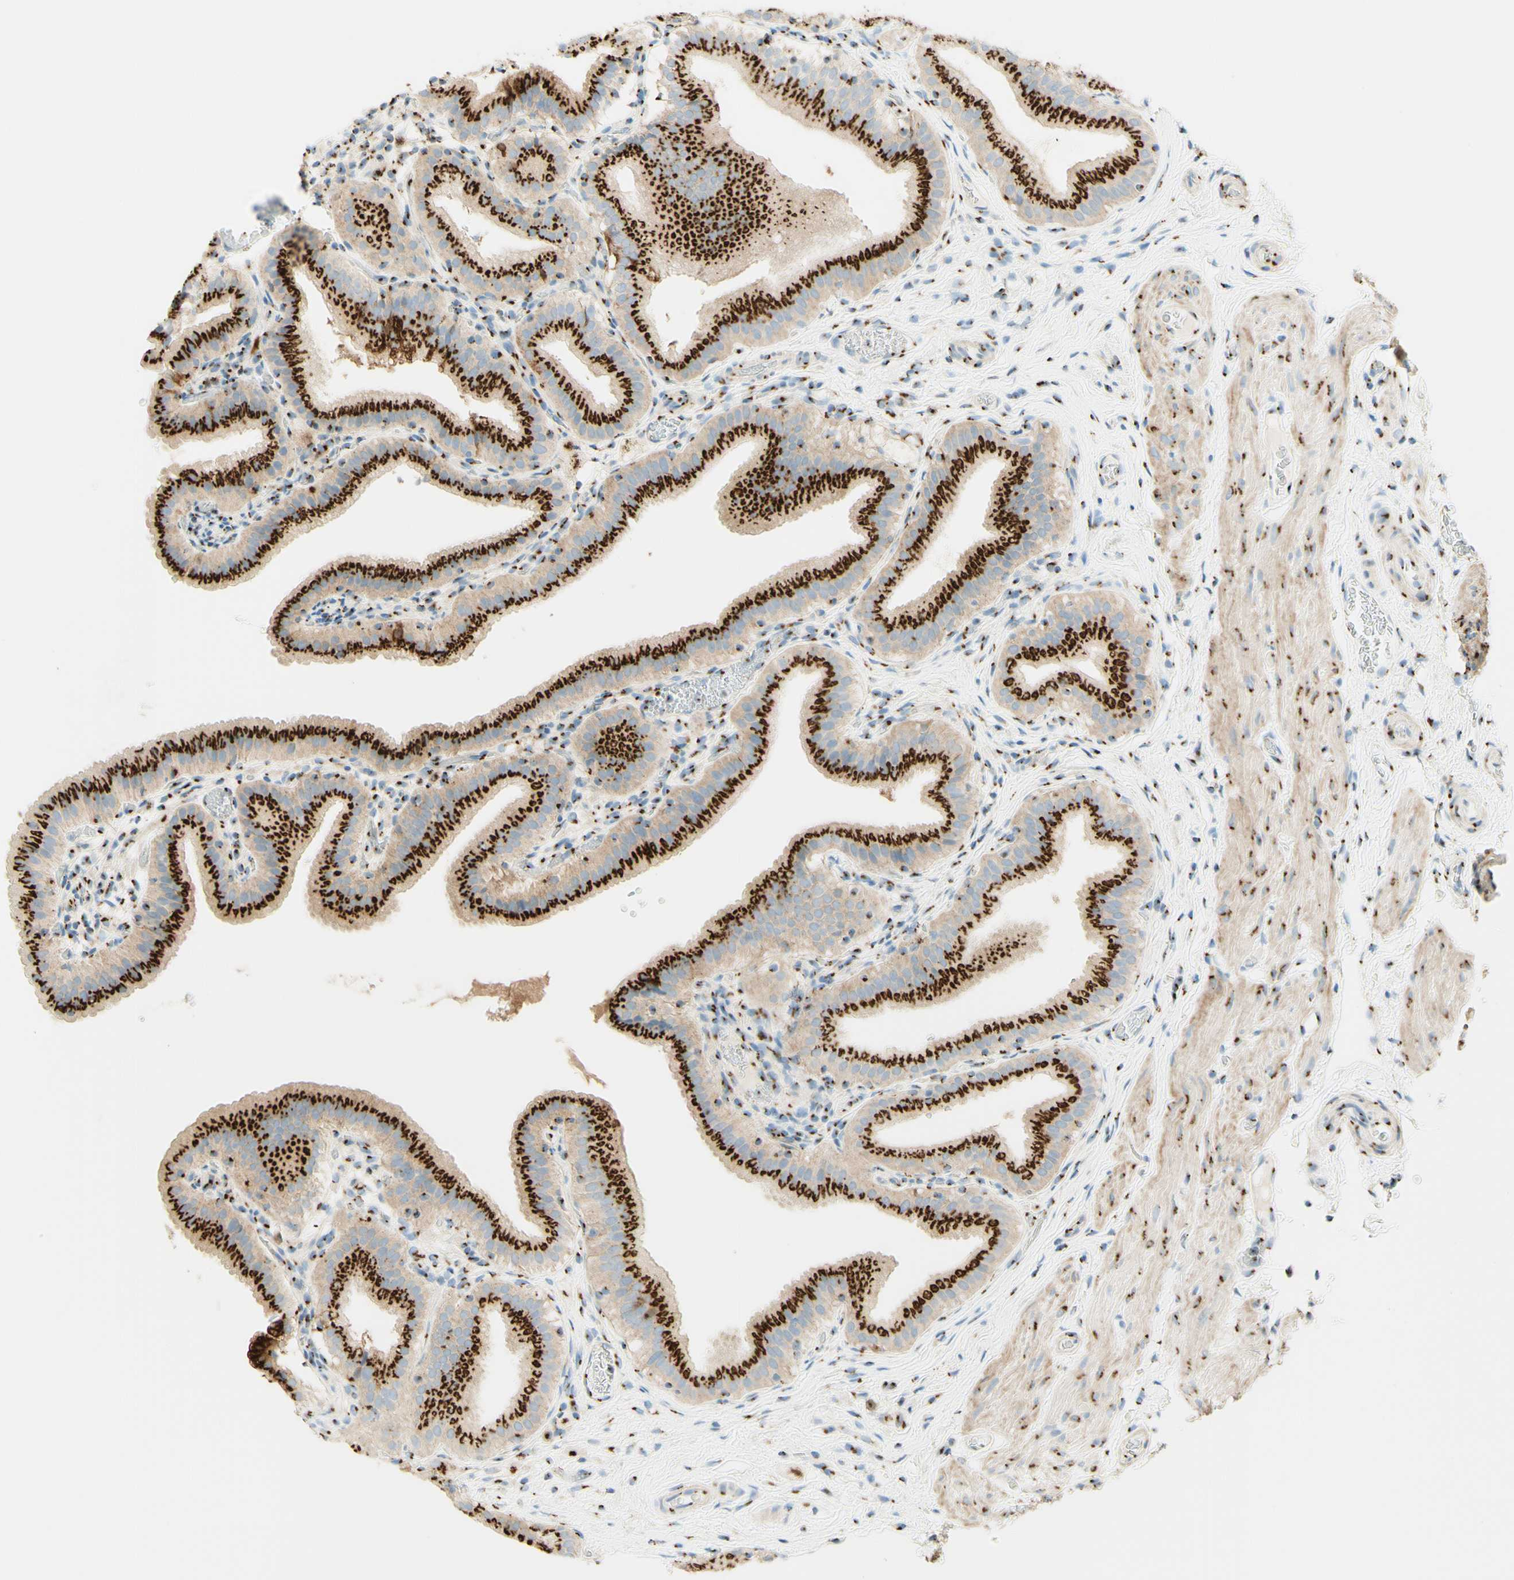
{"staining": {"intensity": "strong", "quantity": ">75%", "location": "cytoplasmic/membranous"}, "tissue": "gallbladder", "cell_type": "Glandular cells", "image_type": "normal", "snomed": [{"axis": "morphology", "description": "Normal tissue, NOS"}, {"axis": "topography", "description": "Gallbladder"}], "caption": "Unremarkable gallbladder shows strong cytoplasmic/membranous staining in approximately >75% of glandular cells (DAB (3,3'-diaminobenzidine) IHC with brightfield microscopy, high magnification)..", "gene": "GOLGB1", "patient": {"sex": "male", "age": 54}}